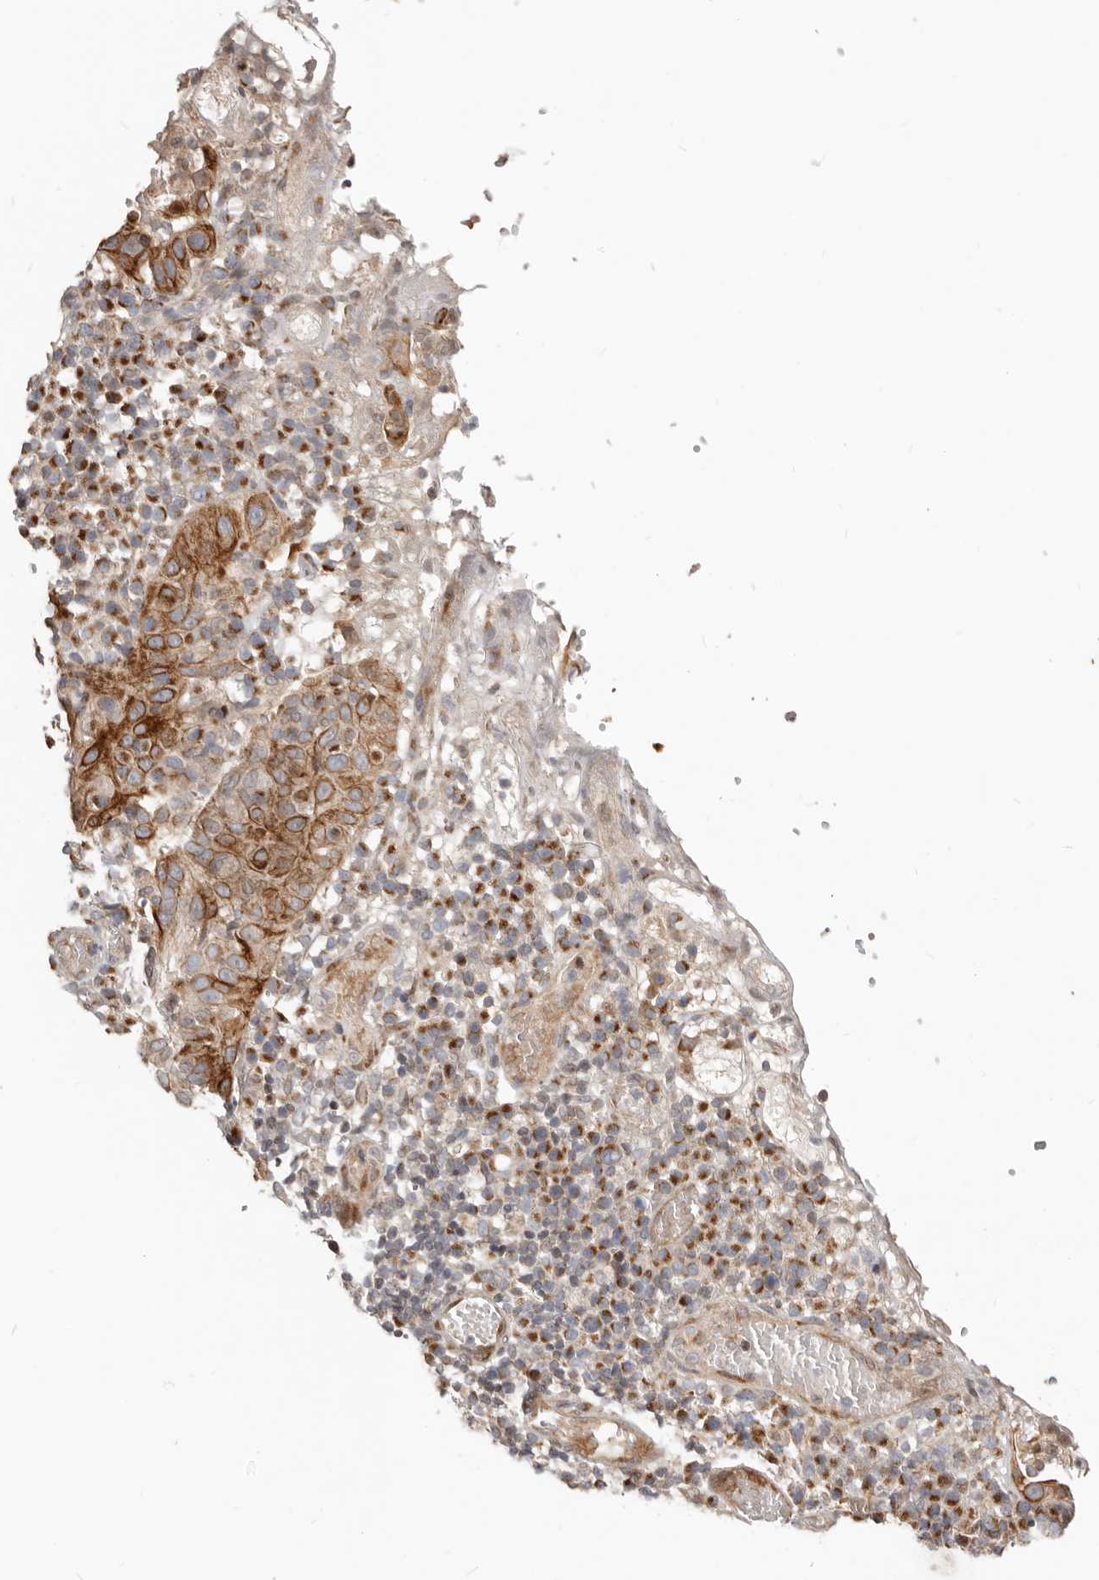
{"staining": {"intensity": "moderate", "quantity": ">75%", "location": "cytoplasmic/membranous"}, "tissue": "cervical cancer", "cell_type": "Tumor cells", "image_type": "cancer", "snomed": [{"axis": "morphology", "description": "Squamous cell carcinoma, NOS"}, {"axis": "topography", "description": "Cervix"}], "caption": "There is medium levels of moderate cytoplasmic/membranous staining in tumor cells of cervical cancer, as demonstrated by immunohistochemical staining (brown color).", "gene": "NPY4R", "patient": {"sex": "female", "age": 46}}